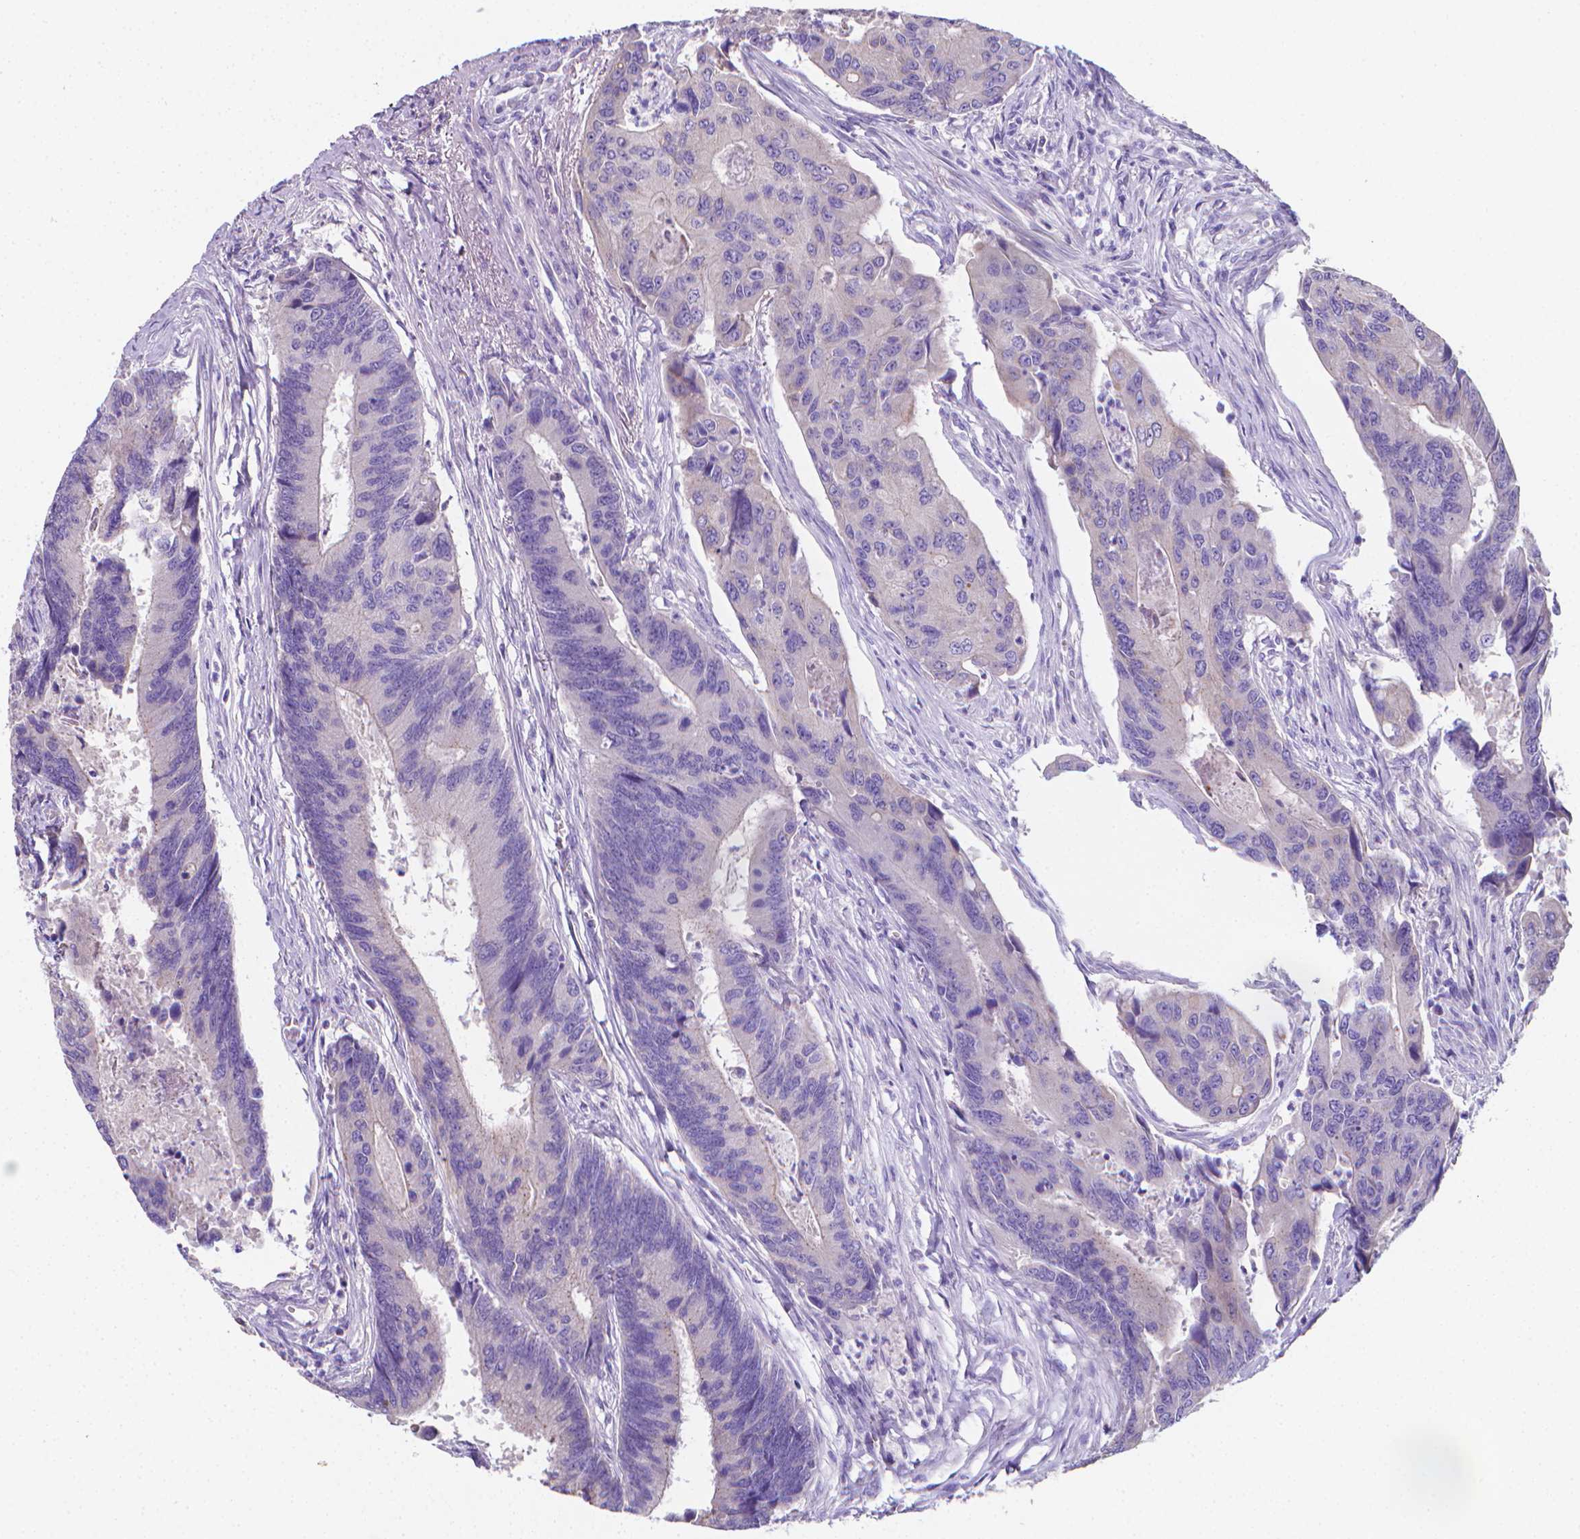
{"staining": {"intensity": "negative", "quantity": "none", "location": "none"}, "tissue": "colorectal cancer", "cell_type": "Tumor cells", "image_type": "cancer", "snomed": [{"axis": "morphology", "description": "Adenocarcinoma, NOS"}, {"axis": "topography", "description": "Colon"}], "caption": "DAB (3,3'-diaminobenzidine) immunohistochemical staining of adenocarcinoma (colorectal) reveals no significant expression in tumor cells.", "gene": "LRRC73", "patient": {"sex": "female", "age": 67}}